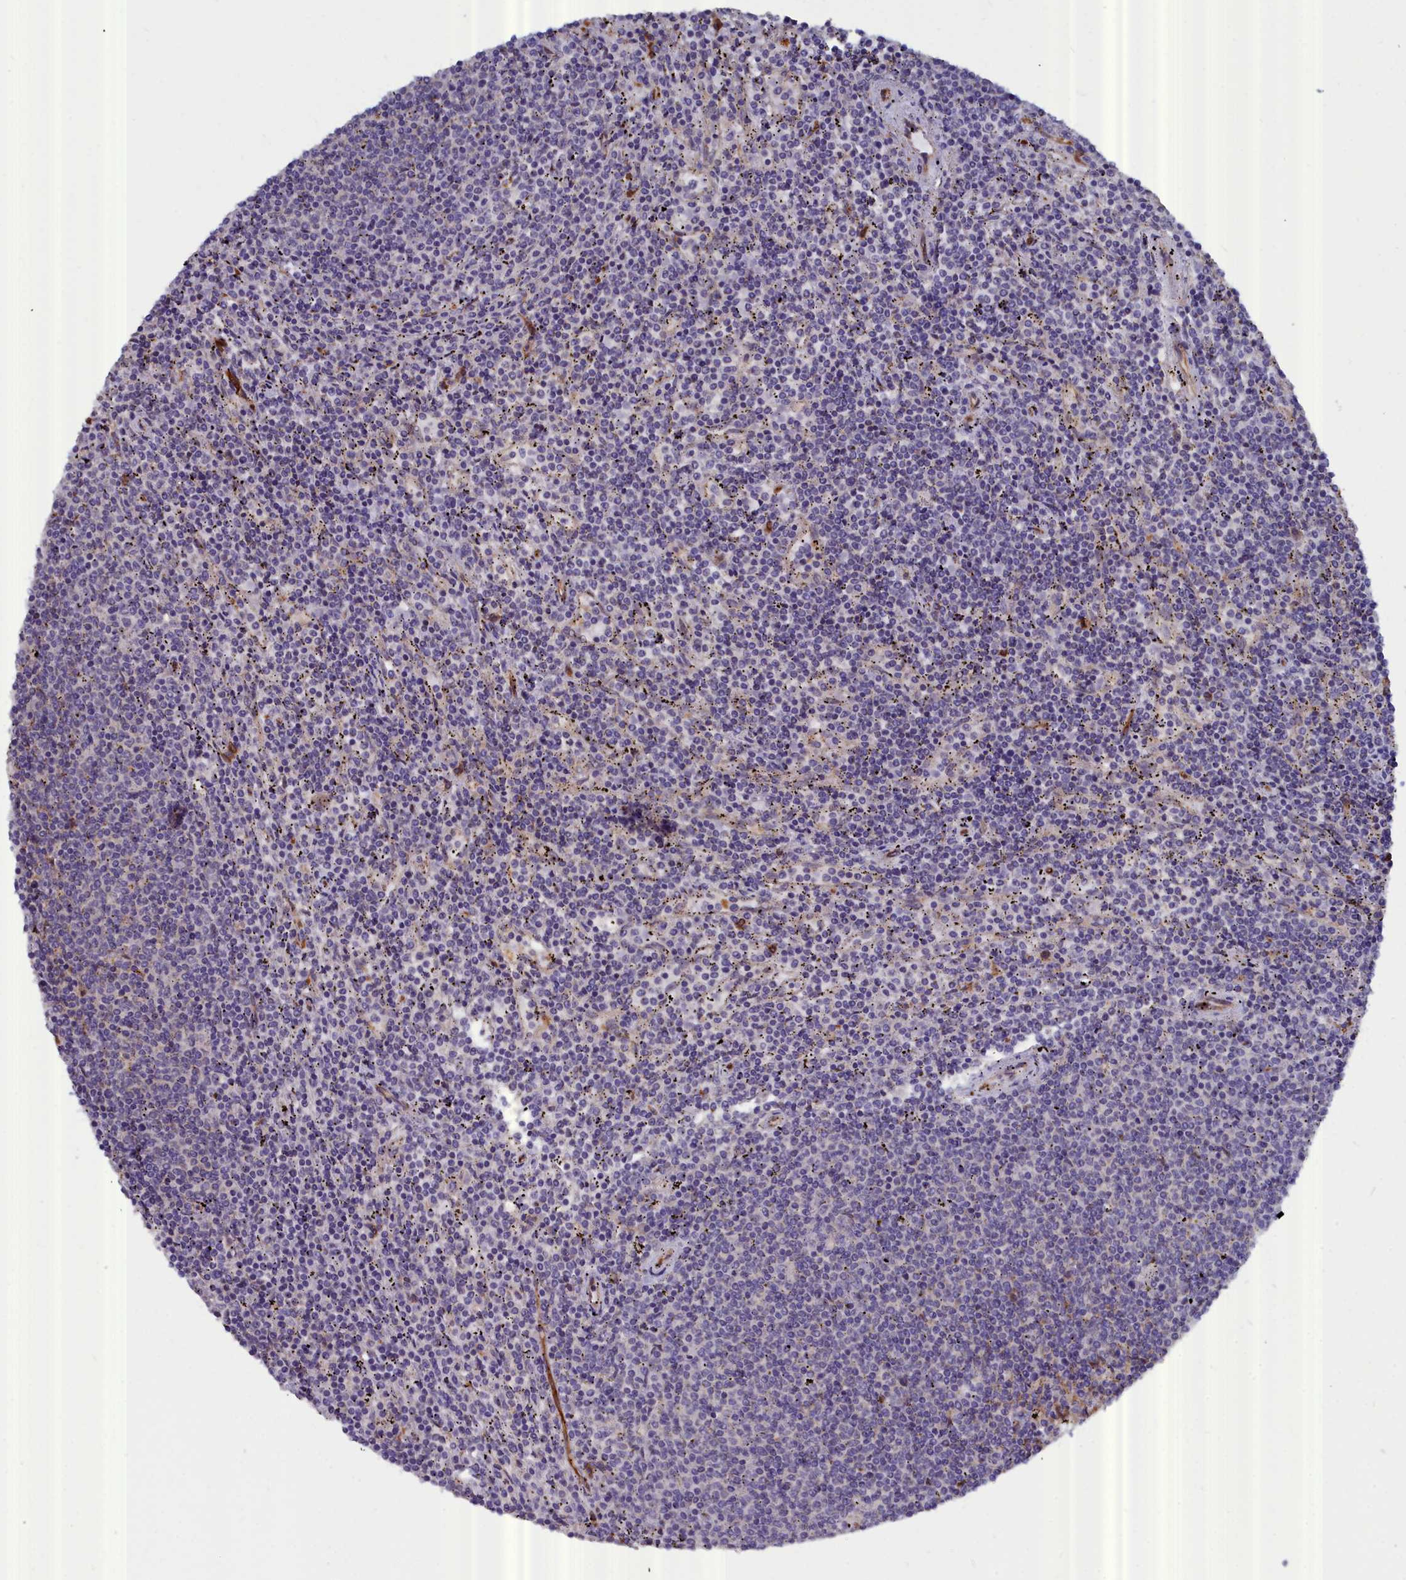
{"staining": {"intensity": "negative", "quantity": "none", "location": "none"}, "tissue": "lymphoma", "cell_type": "Tumor cells", "image_type": "cancer", "snomed": [{"axis": "morphology", "description": "Malignant lymphoma, non-Hodgkin's type, Low grade"}, {"axis": "topography", "description": "Spleen"}], "caption": "A high-resolution micrograph shows immunohistochemistry (IHC) staining of lymphoma, which displays no significant expression in tumor cells.", "gene": "RDX", "patient": {"sex": "female", "age": 50}}